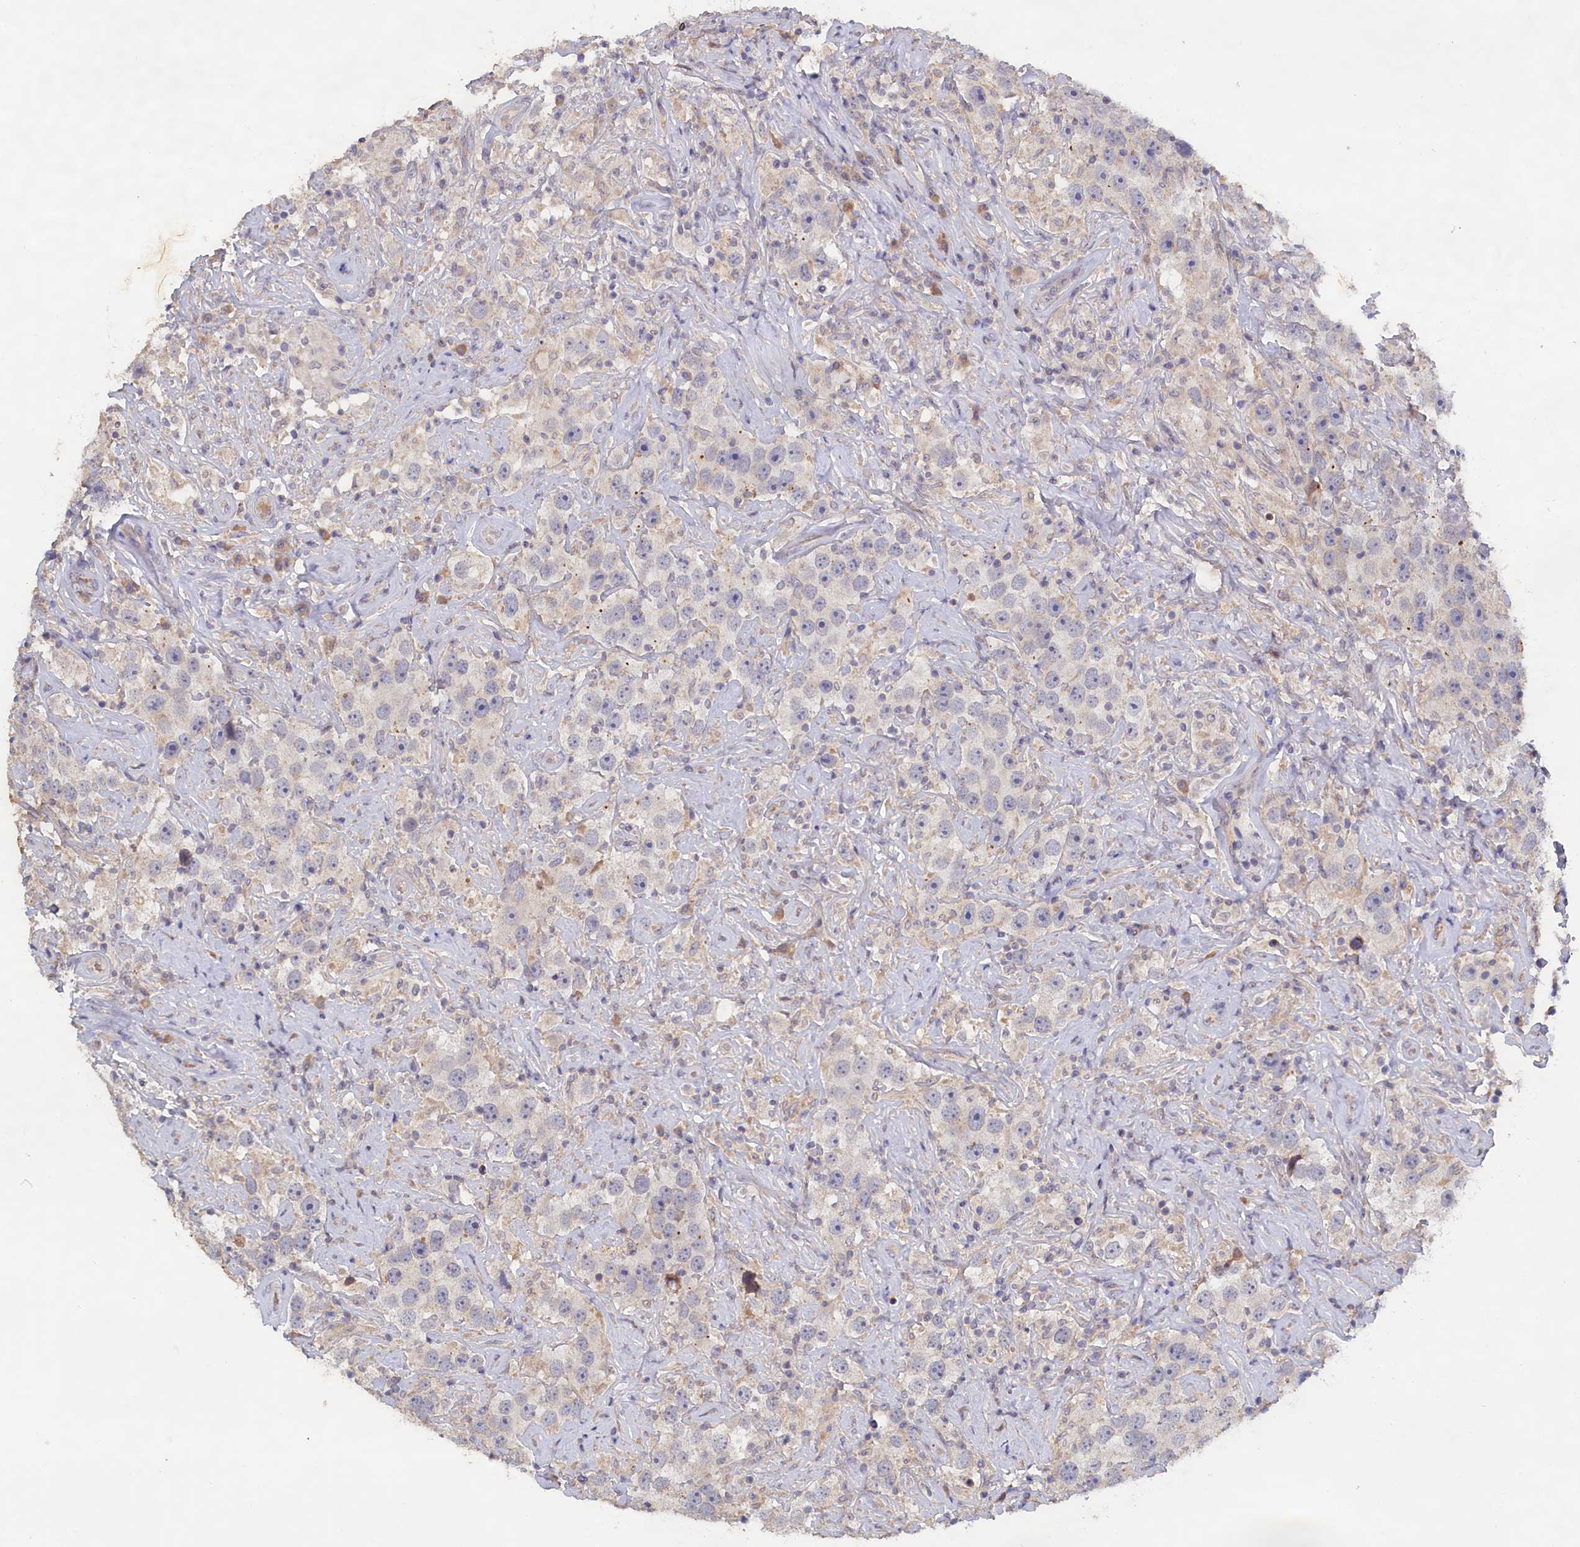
{"staining": {"intensity": "negative", "quantity": "none", "location": "none"}, "tissue": "testis cancer", "cell_type": "Tumor cells", "image_type": "cancer", "snomed": [{"axis": "morphology", "description": "Seminoma, NOS"}, {"axis": "topography", "description": "Testis"}], "caption": "Testis cancer was stained to show a protein in brown. There is no significant positivity in tumor cells.", "gene": "CELF5", "patient": {"sex": "male", "age": 49}}